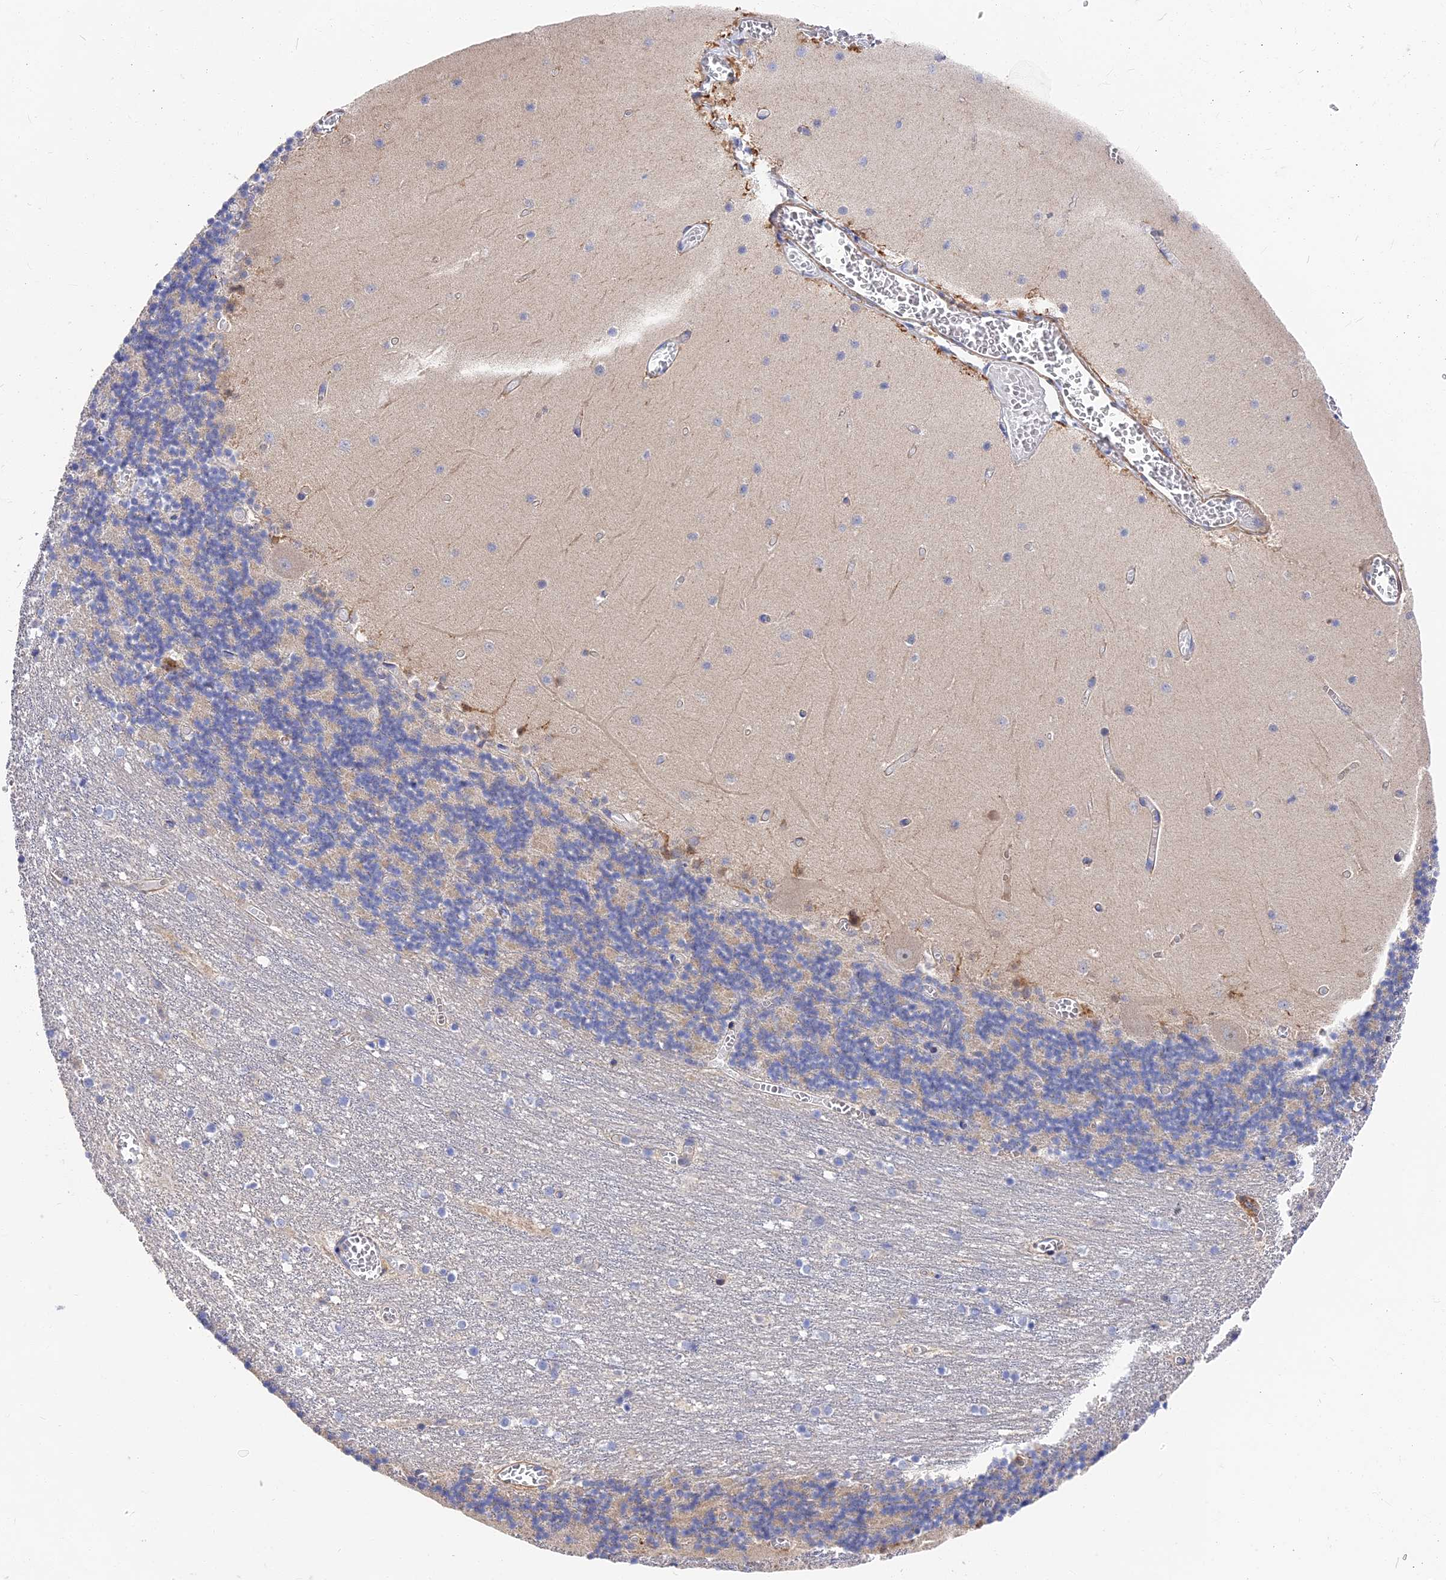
{"staining": {"intensity": "negative", "quantity": "none", "location": "none"}, "tissue": "cerebellum", "cell_type": "Cells in granular layer", "image_type": "normal", "snomed": [{"axis": "morphology", "description": "Normal tissue, NOS"}, {"axis": "topography", "description": "Cerebellum"}], "caption": "The photomicrograph reveals no significant staining in cells in granular layer of cerebellum.", "gene": "CCDC113", "patient": {"sex": "female", "age": 28}}